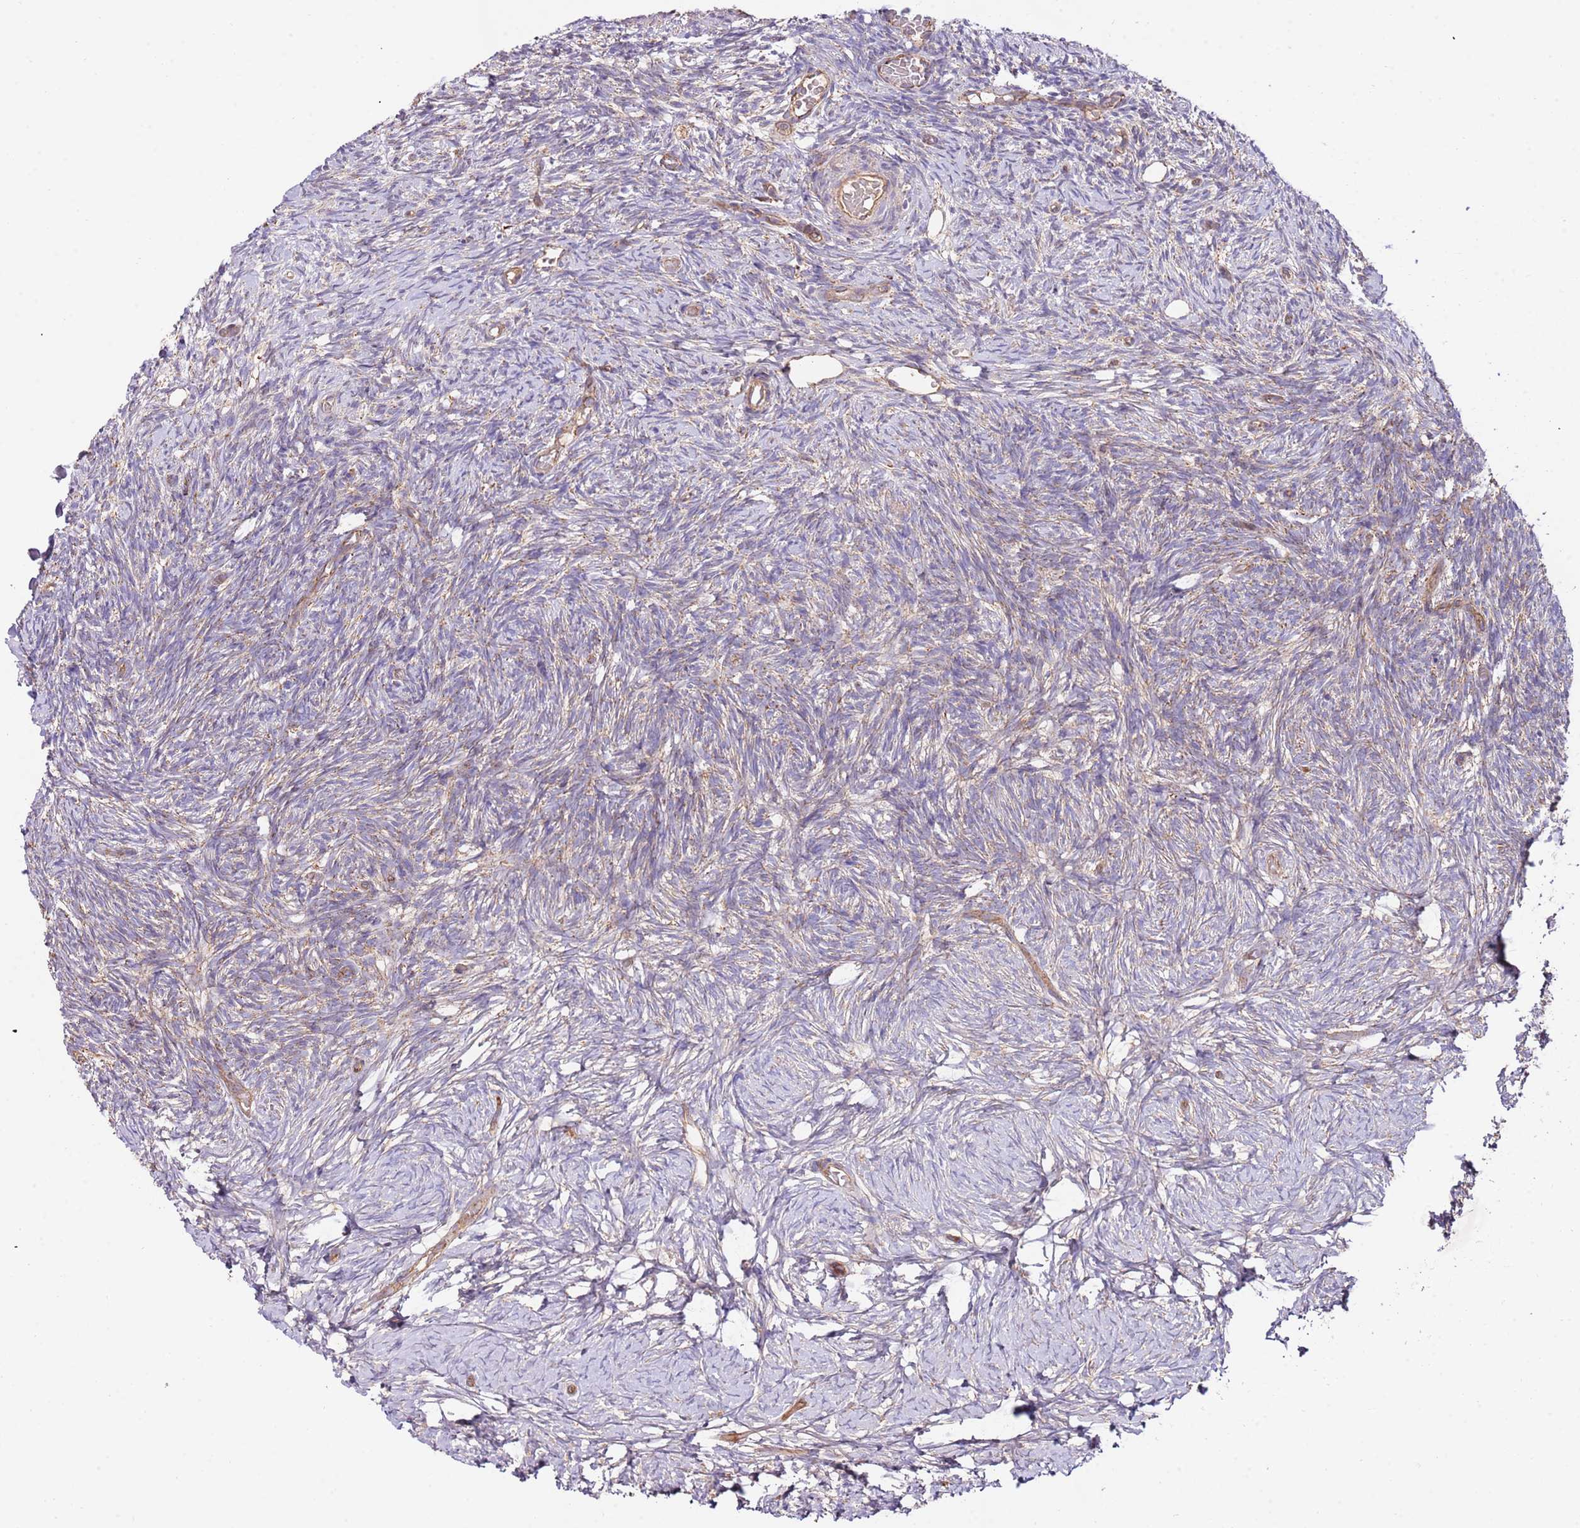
{"staining": {"intensity": "moderate", "quantity": ">75%", "location": "cytoplasmic/membranous"}, "tissue": "ovary", "cell_type": "Follicle cells", "image_type": "normal", "snomed": [{"axis": "morphology", "description": "Normal tissue, NOS"}, {"axis": "topography", "description": "Ovary"}], "caption": "IHC (DAB) staining of normal human ovary reveals moderate cytoplasmic/membranous protein expression in about >75% of follicle cells.", "gene": "DOCK6", "patient": {"sex": "female", "age": 39}}